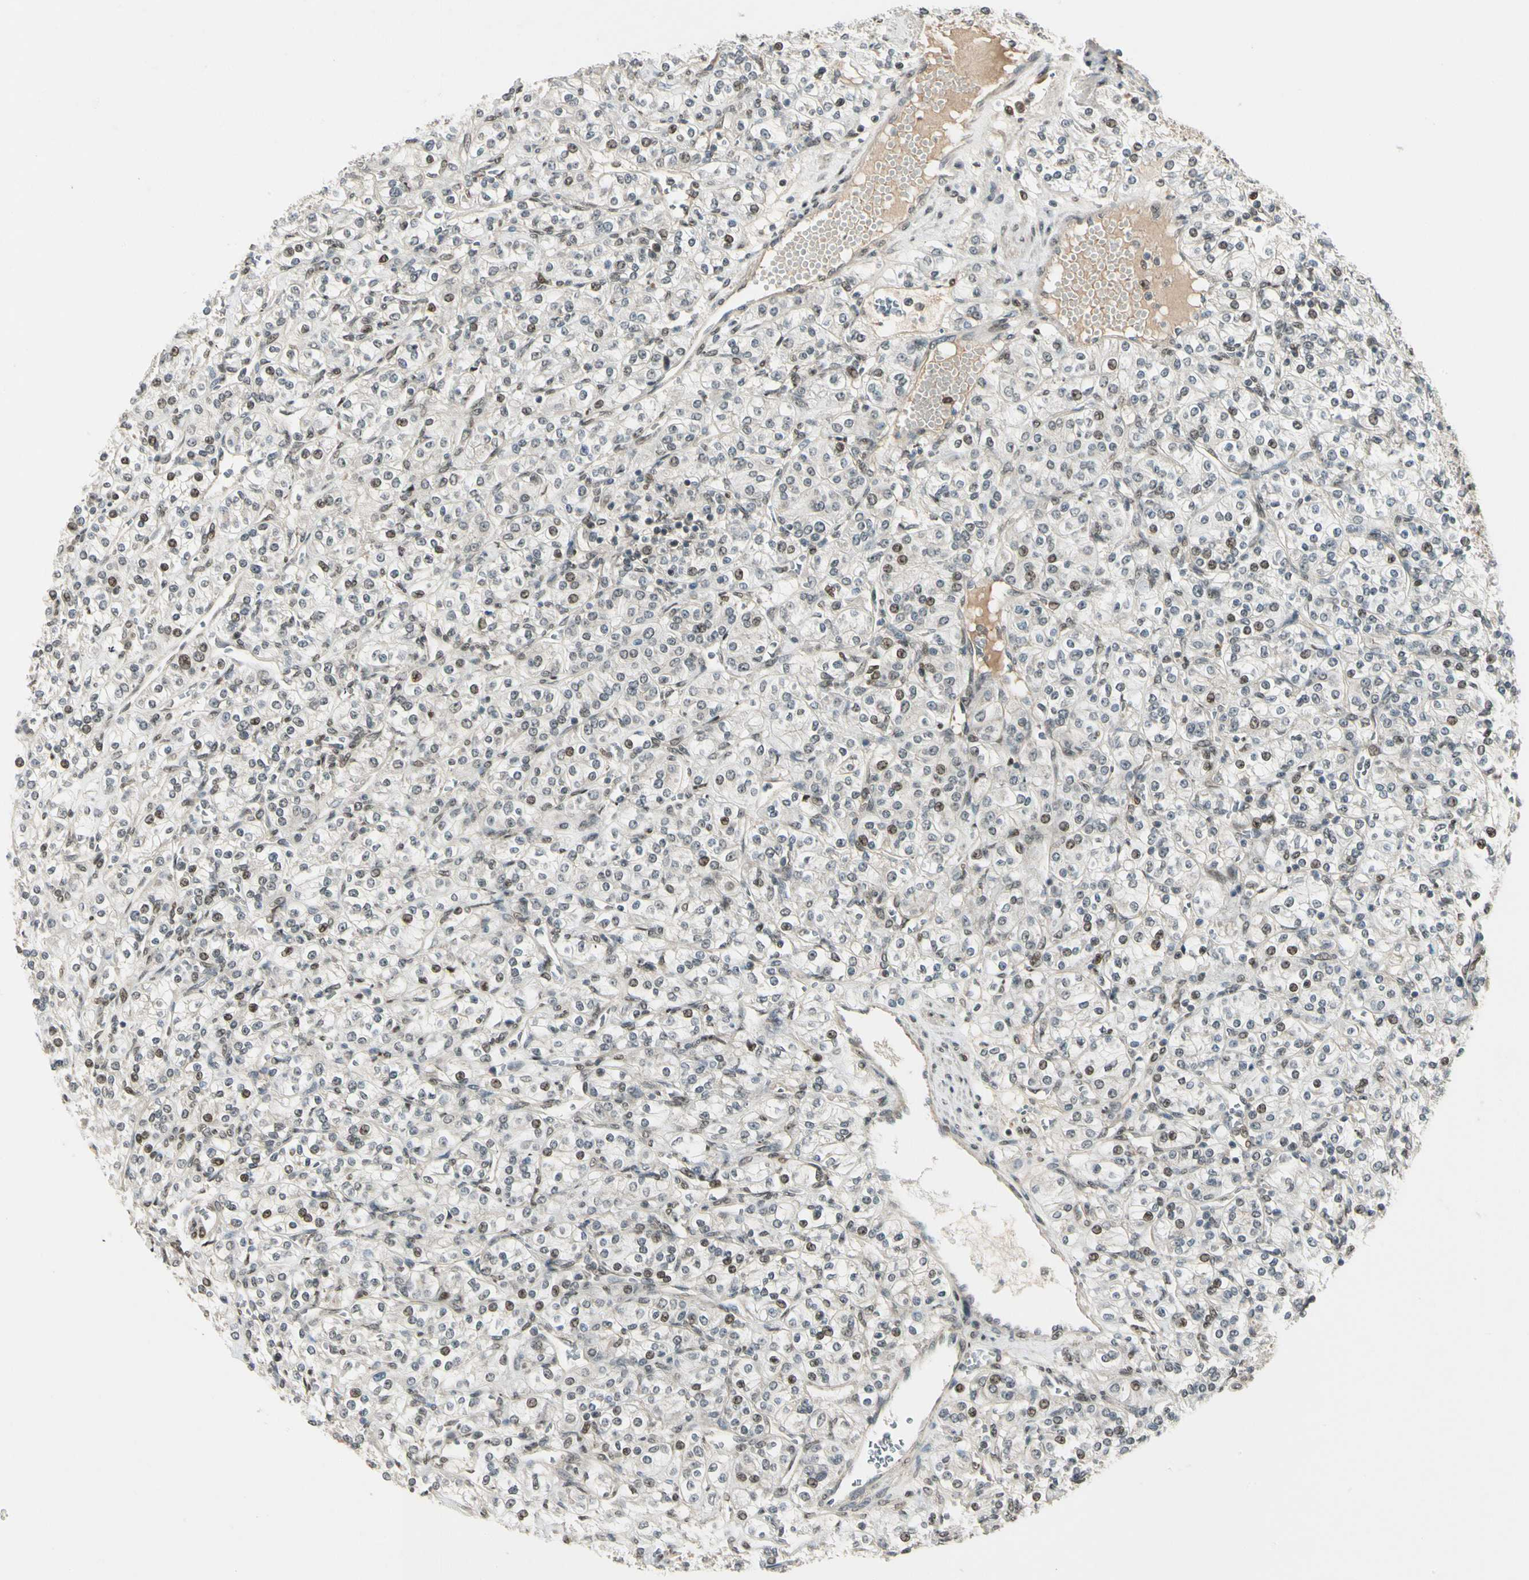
{"staining": {"intensity": "weak", "quantity": "<25%", "location": "nuclear"}, "tissue": "renal cancer", "cell_type": "Tumor cells", "image_type": "cancer", "snomed": [{"axis": "morphology", "description": "Adenocarcinoma, NOS"}, {"axis": "topography", "description": "Kidney"}], "caption": "IHC of adenocarcinoma (renal) demonstrates no expression in tumor cells. The staining is performed using DAB brown chromogen with nuclei counter-stained in using hematoxylin.", "gene": "GTF3A", "patient": {"sex": "male", "age": 77}}